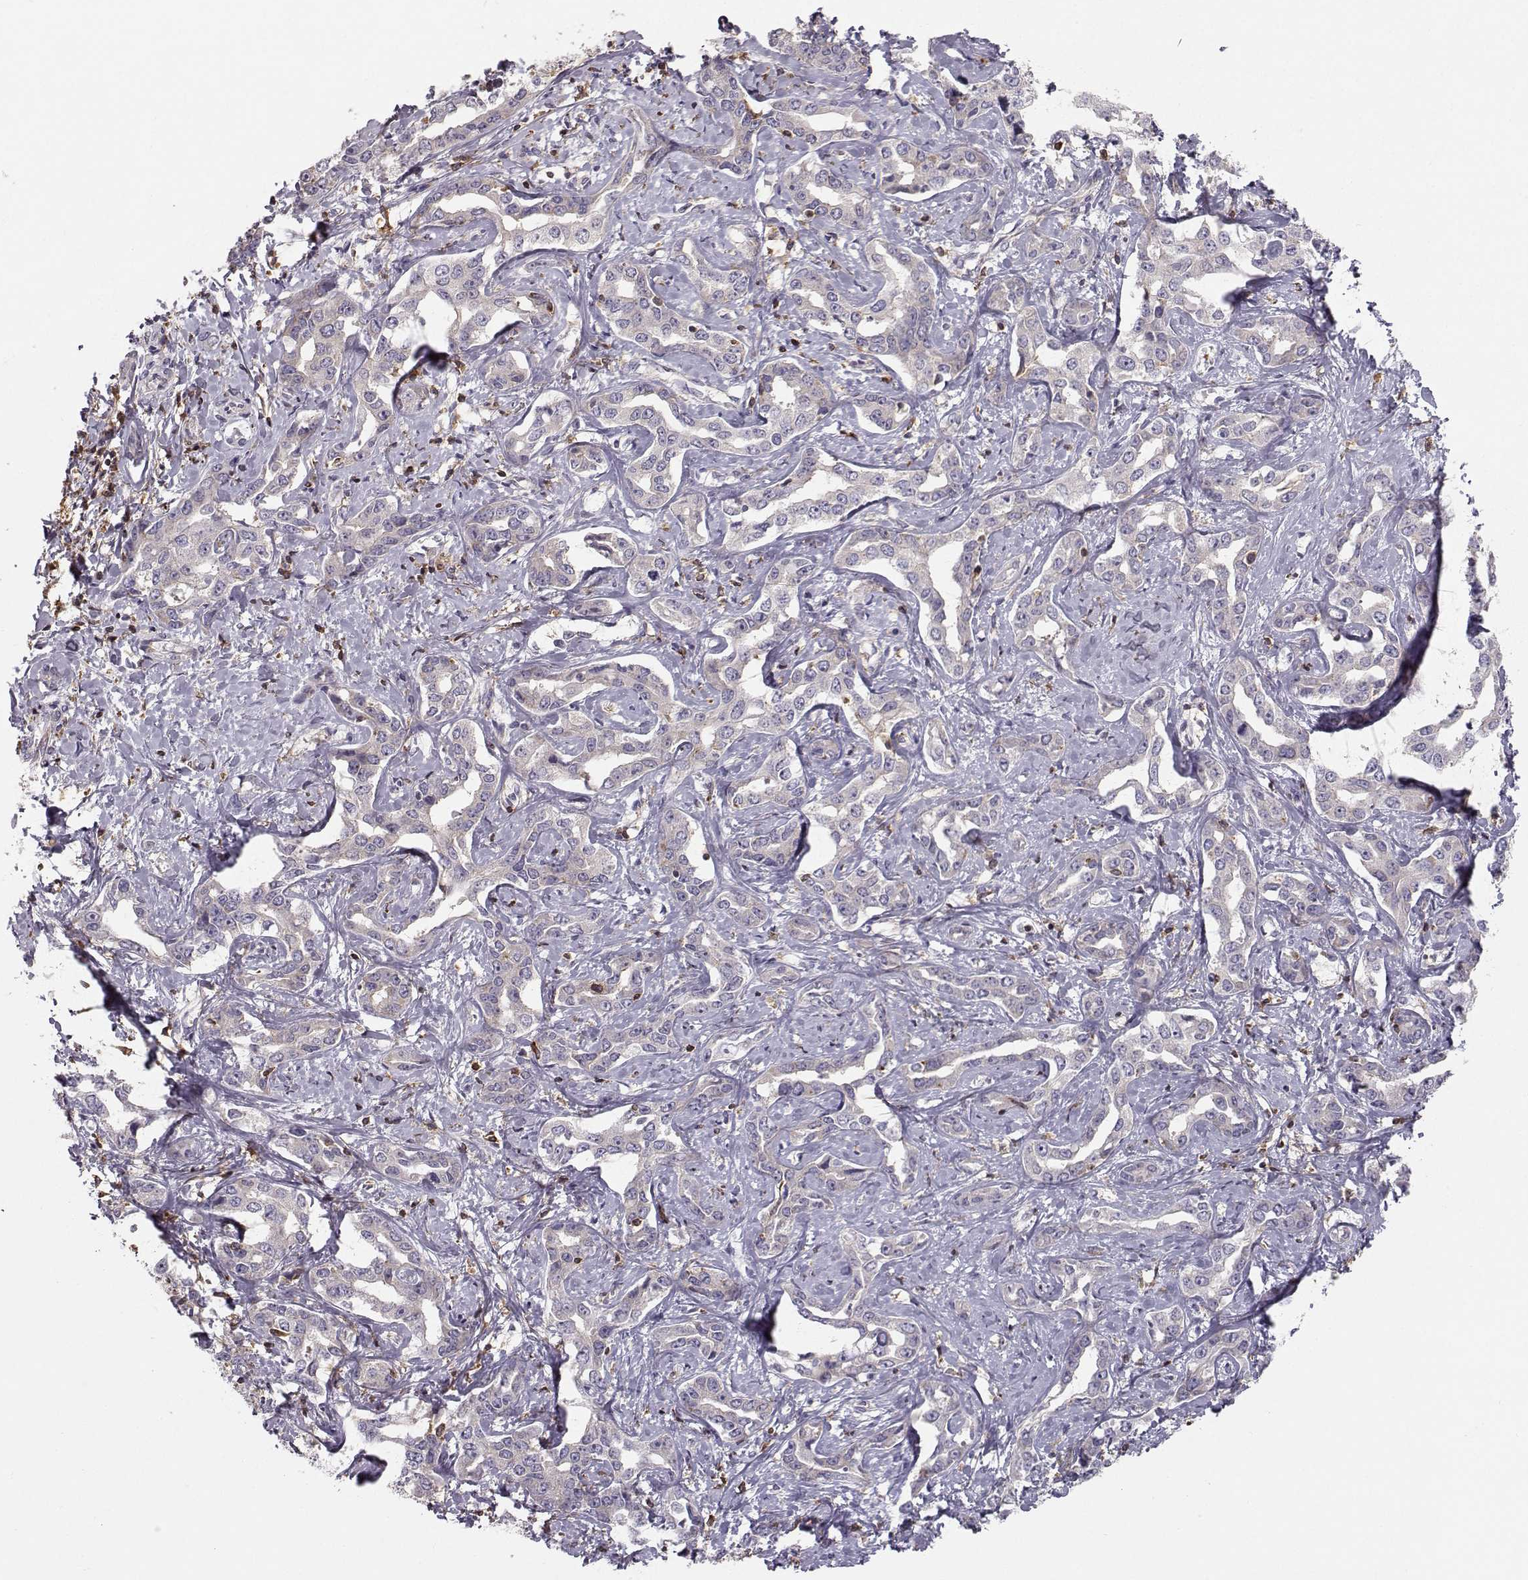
{"staining": {"intensity": "negative", "quantity": "none", "location": "none"}, "tissue": "liver cancer", "cell_type": "Tumor cells", "image_type": "cancer", "snomed": [{"axis": "morphology", "description": "Cholangiocarcinoma"}, {"axis": "topography", "description": "Liver"}], "caption": "This is a micrograph of immunohistochemistry staining of cholangiocarcinoma (liver), which shows no expression in tumor cells.", "gene": "ZBTB32", "patient": {"sex": "male", "age": 59}}